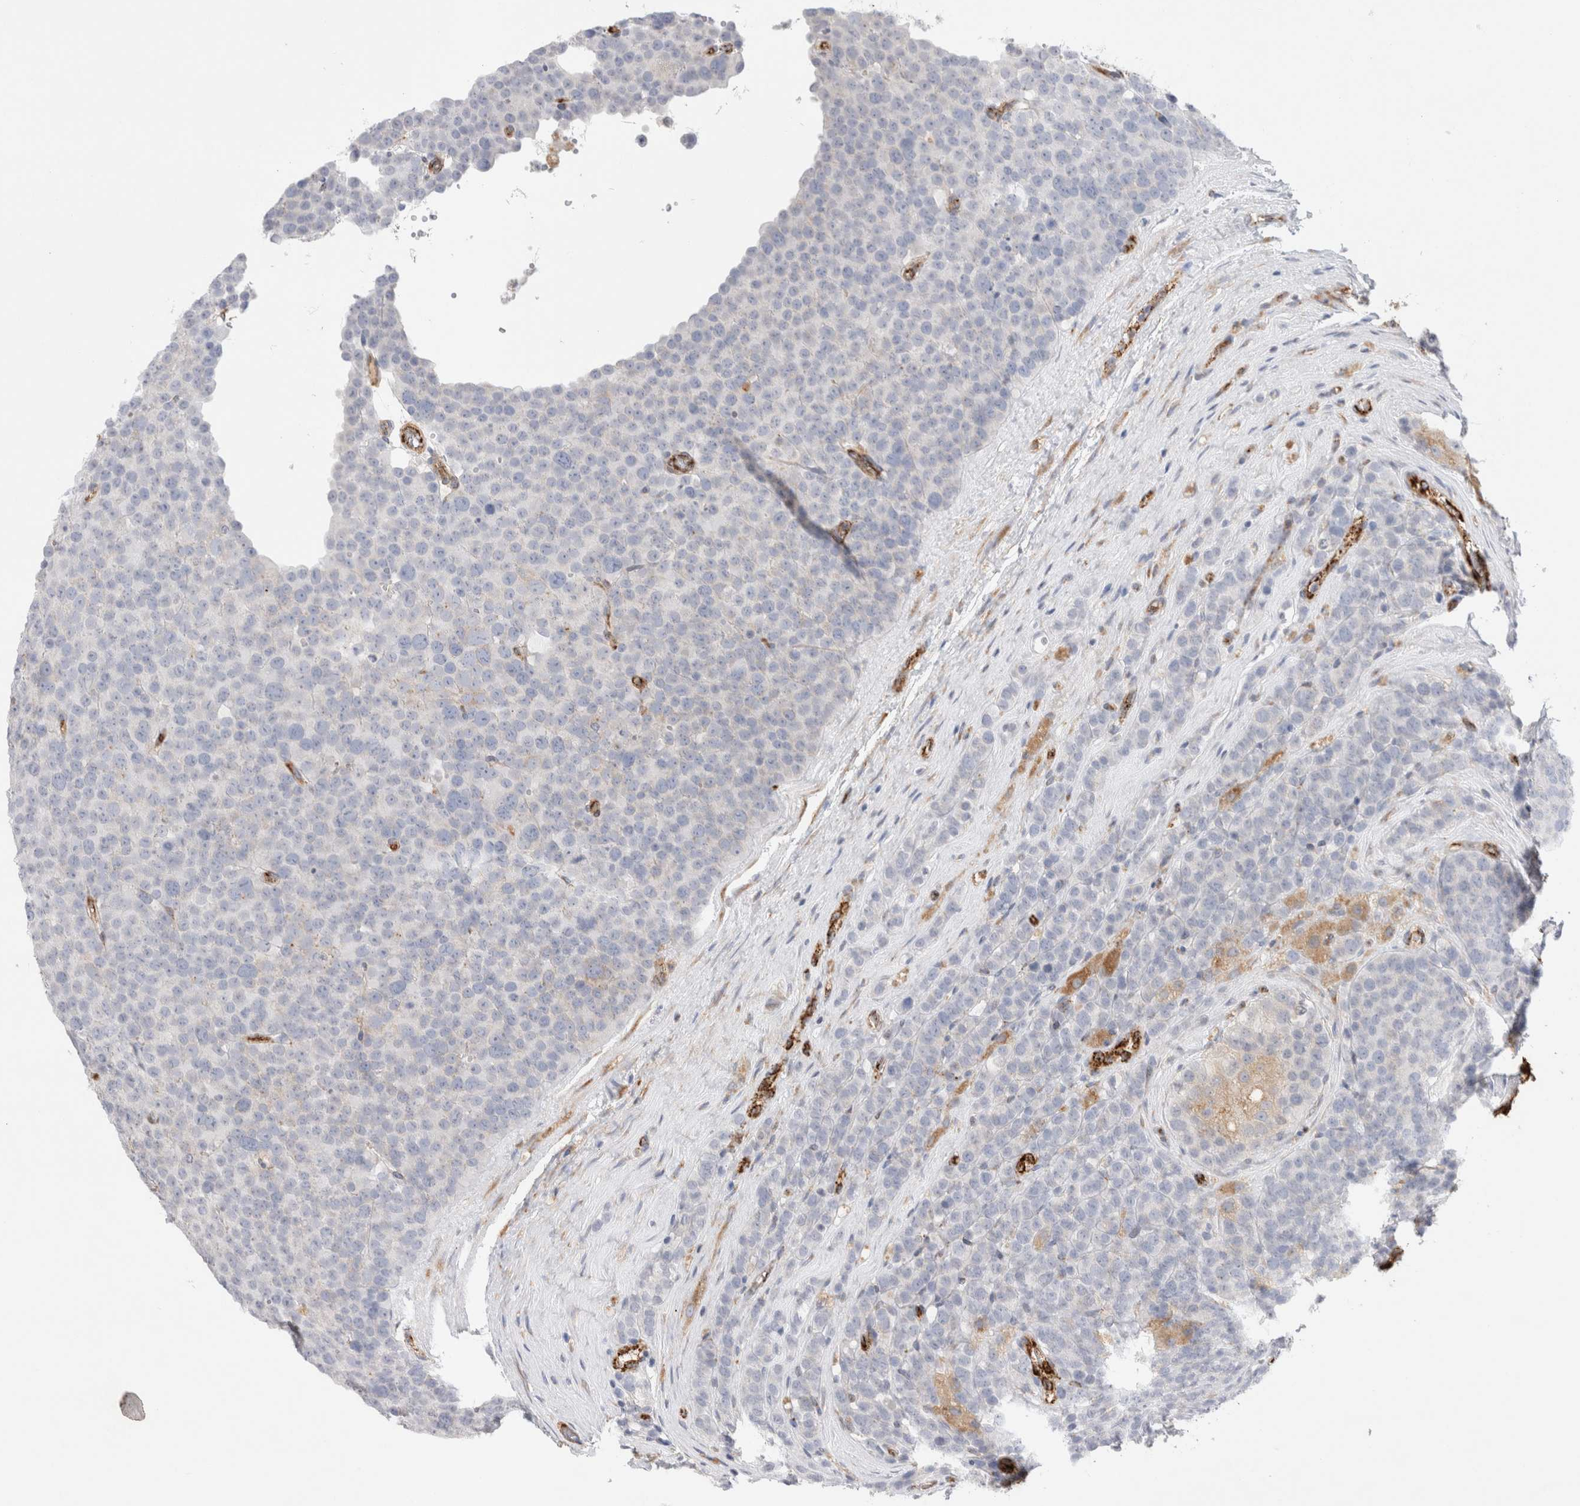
{"staining": {"intensity": "negative", "quantity": "none", "location": "none"}, "tissue": "testis cancer", "cell_type": "Tumor cells", "image_type": "cancer", "snomed": [{"axis": "morphology", "description": "Seminoma, NOS"}, {"axis": "topography", "description": "Testis"}], "caption": "This photomicrograph is of testis cancer stained with IHC to label a protein in brown with the nuclei are counter-stained blue. There is no expression in tumor cells.", "gene": "CNPY4", "patient": {"sex": "male", "age": 71}}